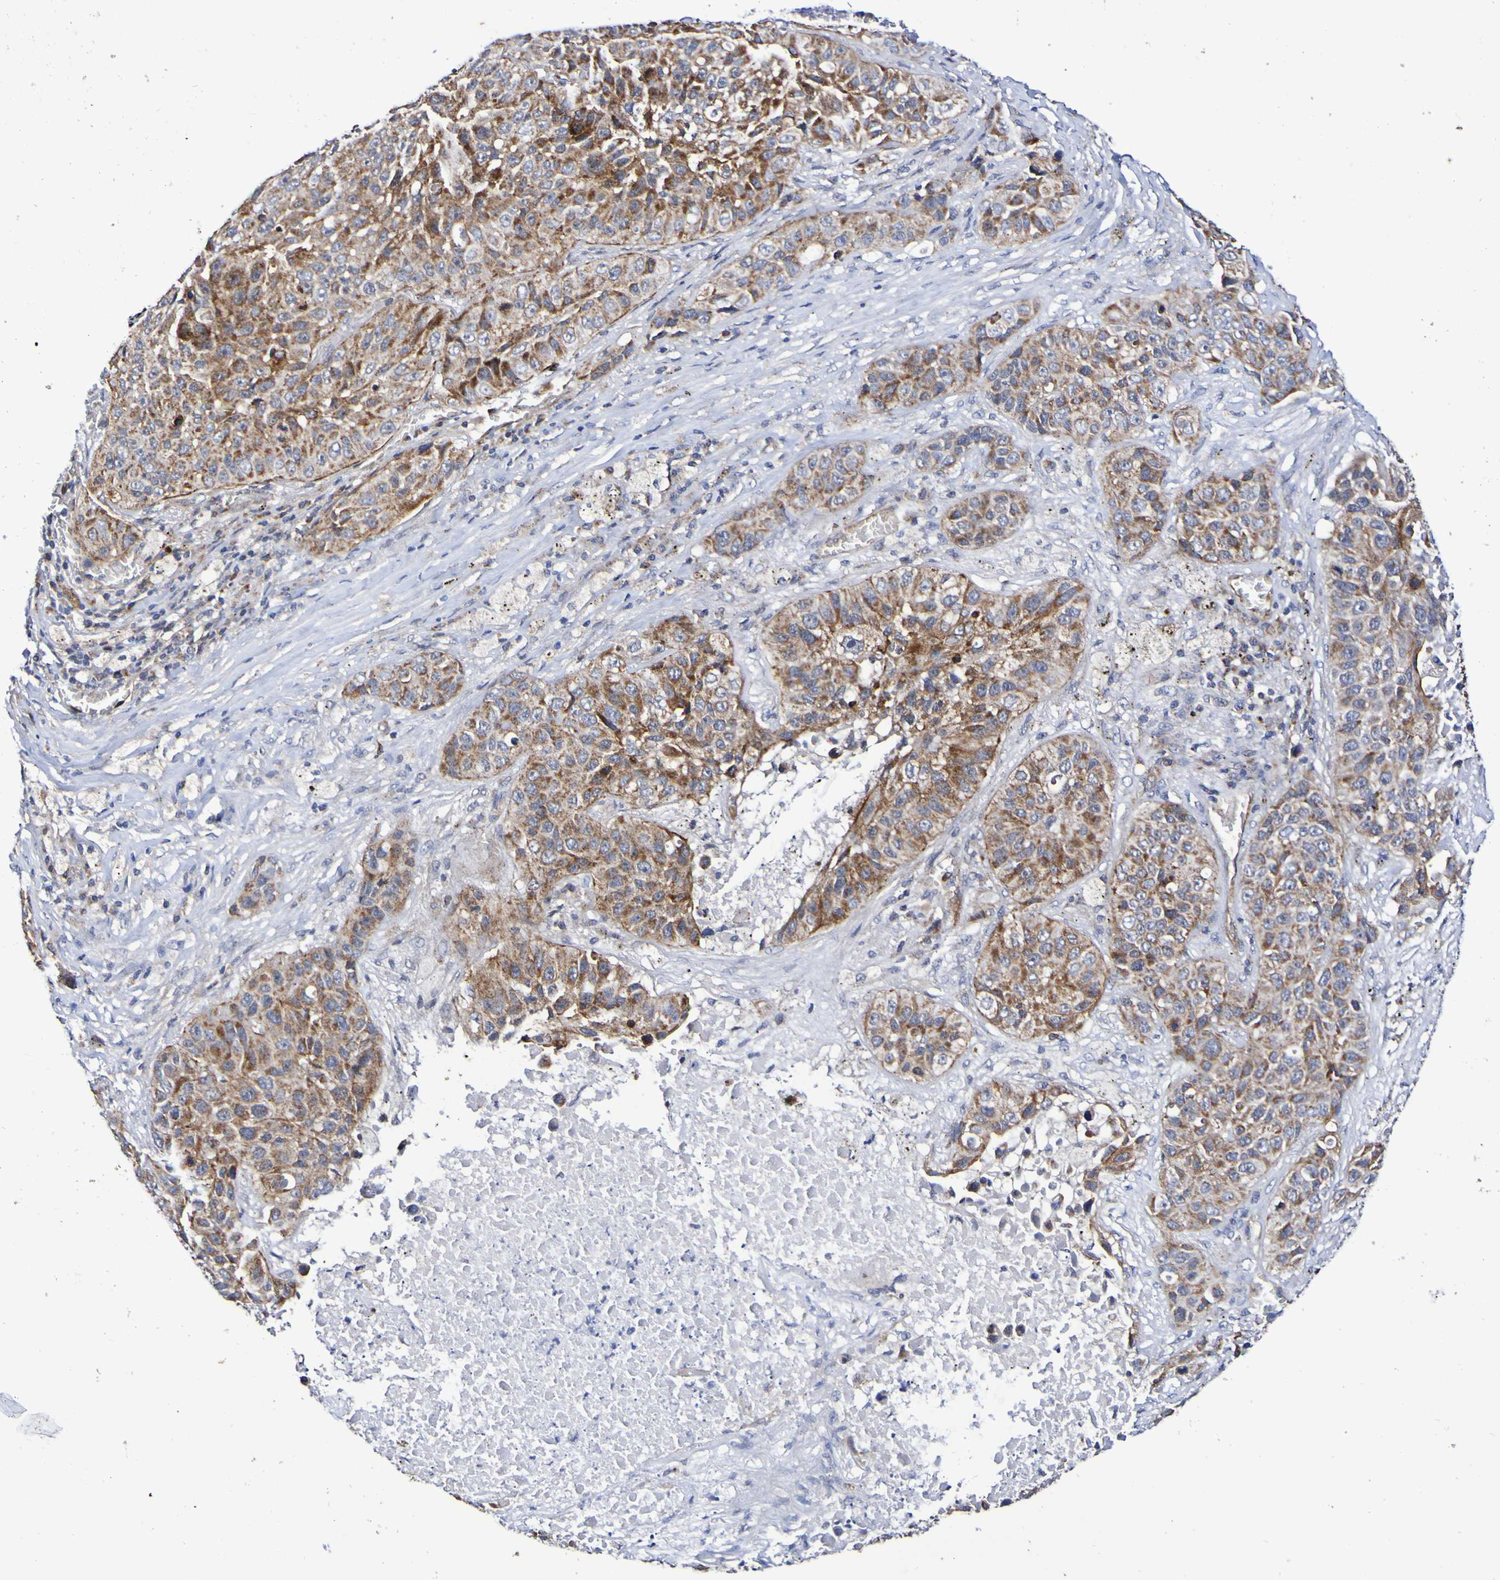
{"staining": {"intensity": "moderate", "quantity": ">75%", "location": "cytoplasmic/membranous"}, "tissue": "lung cancer", "cell_type": "Tumor cells", "image_type": "cancer", "snomed": [{"axis": "morphology", "description": "Squamous cell carcinoma, NOS"}, {"axis": "topography", "description": "Lung"}], "caption": "Immunohistochemical staining of lung squamous cell carcinoma reveals medium levels of moderate cytoplasmic/membranous protein positivity in about >75% of tumor cells. (DAB (3,3'-diaminobenzidine) IHC, brown staining for protein, blue staining for nuclei).", "gene": "GJB1", "patient": {"sex": "male", "age": 57}}